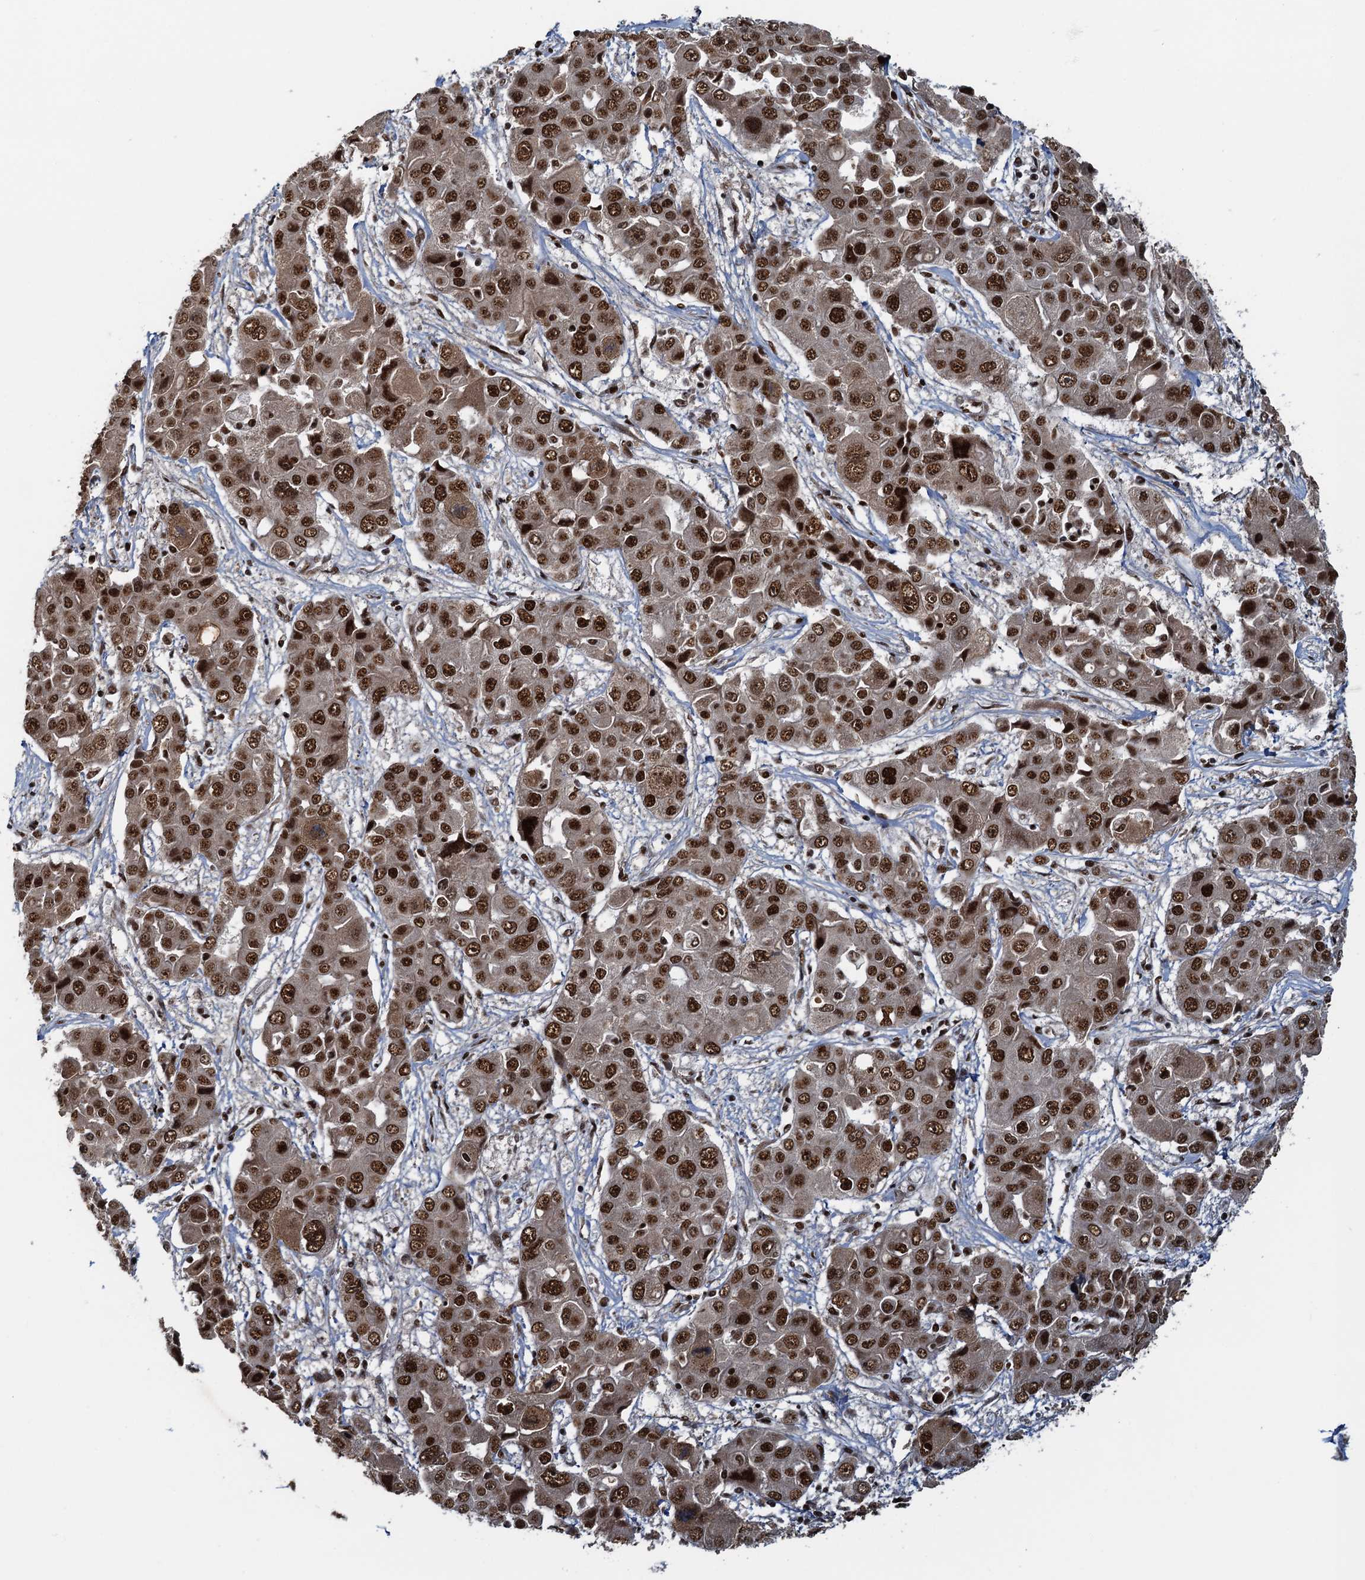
{"staining": {"intensity": "moderate", "quantity": ">75%", "location": "nuclear"}, "tissue": "liver cancer", "cell_type": "Tumor cells", "image_type": "cancer", "snomed": [{"axis": "morphology", "description": "Cholangiocarcinoma"}, {"axis": "topography", "description": "Liver"}], "caption": "Protein staining of liver cancer tissue demonstrates moderate nuclear expression in approximately >75% of tumor cells.", "gene": "ZC3H18", "patient": {"sex": "male", "age": 67}}